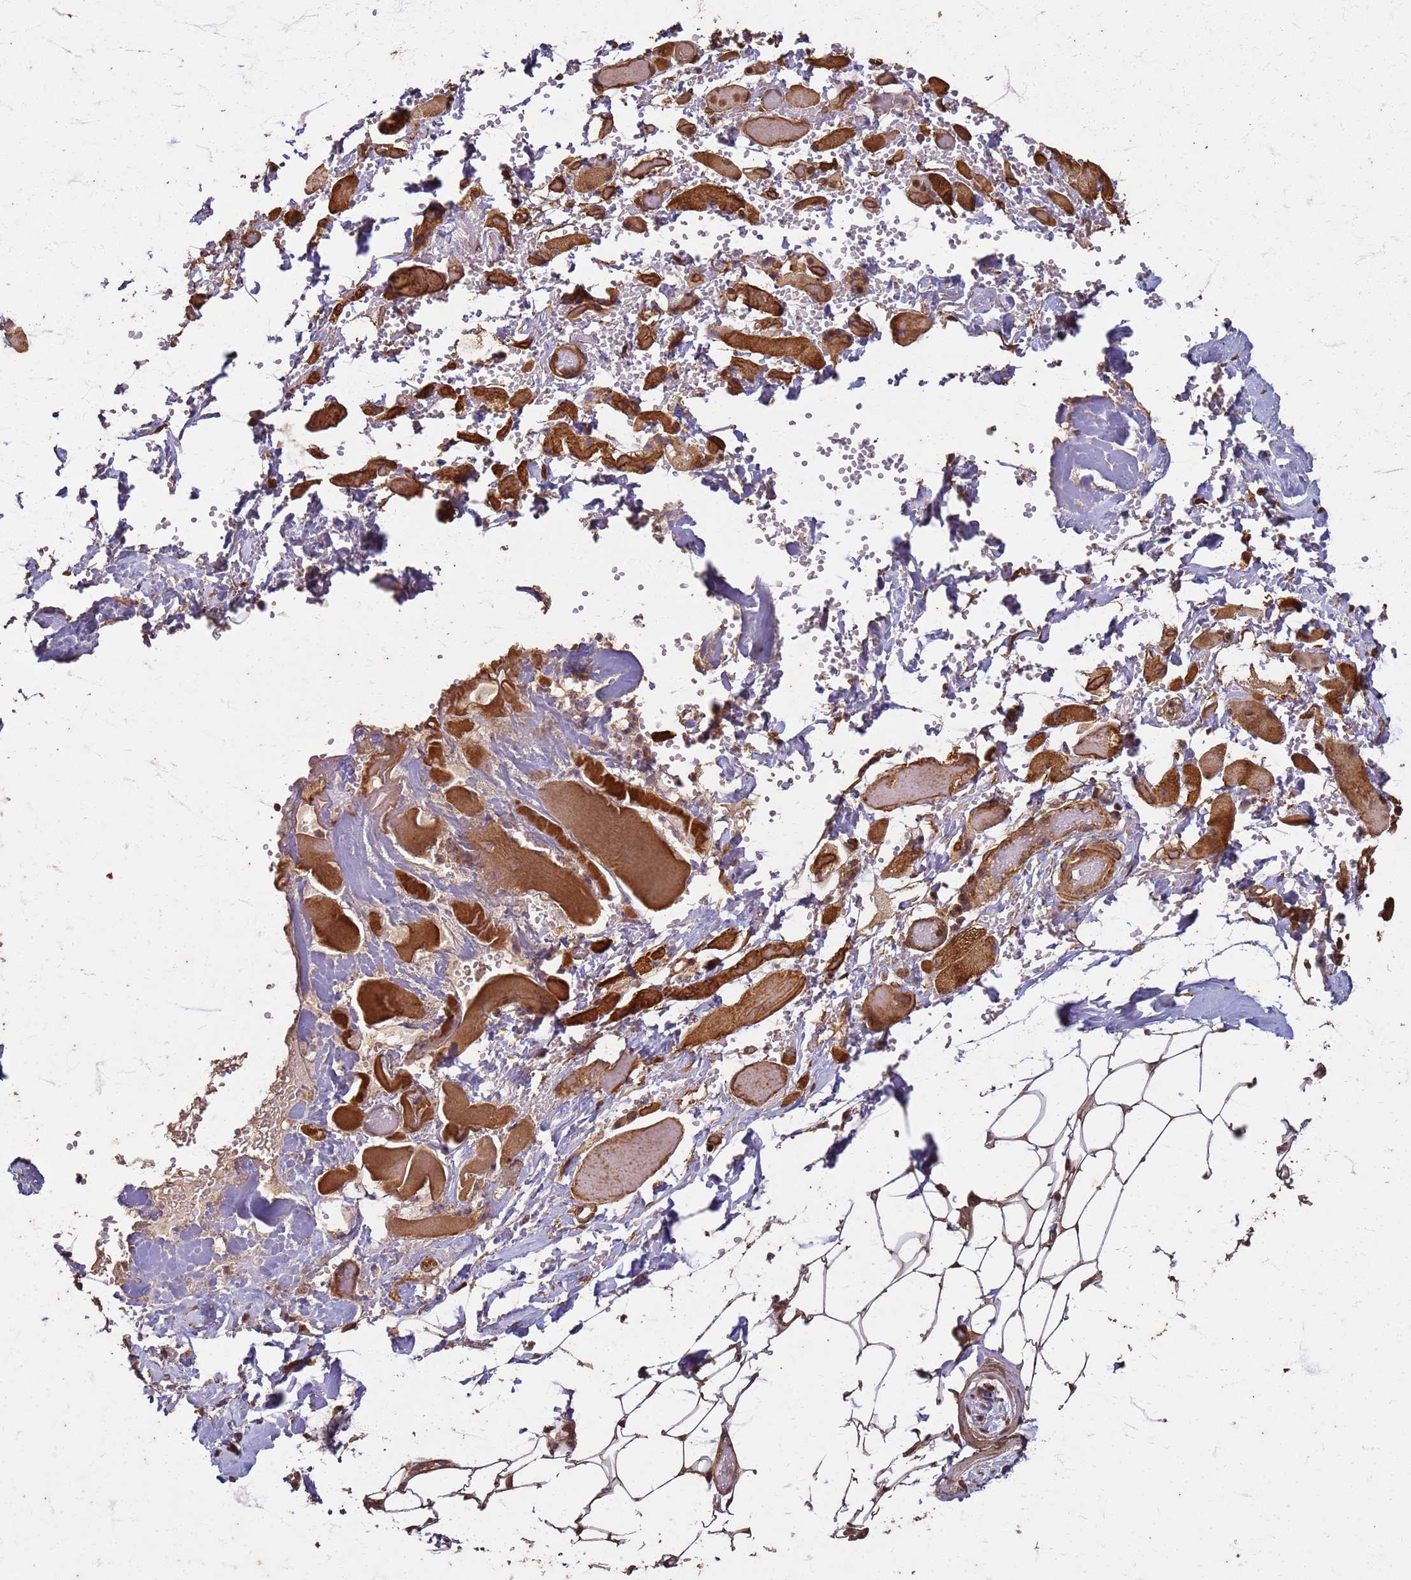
{"staining": {"intensity": "moderate", "quantity": ">75%", "location": "cytoplasmic/membranous"}, "tissue": "skeletal muscle", "cell_type": "Myocytes", "image_type": "normal", "snomed": [{"axis": "morphology", "description": "Normal tissue, NOS"}, {"axis": "morphology", "description": "Basal cell carcinoma"}, {"axis": "topography", "description": "Skeletal muscle"}], "caption": "Immunohistochemistry staining of unremarkable skeletal muscle, which shows medium levels of moderate cytoplasmic/membranous staining in about >75% of myocytes indicating moderate cytoplasmic/membranous protein expression. The staining was performed using DAB (3,3'-diaminobenzidine) (brown) for protein detection and nuclei were counterstained in hematoxylin (blue).", "gene": "KIF26A", "patient": {"sex": "female", "age": 64}}